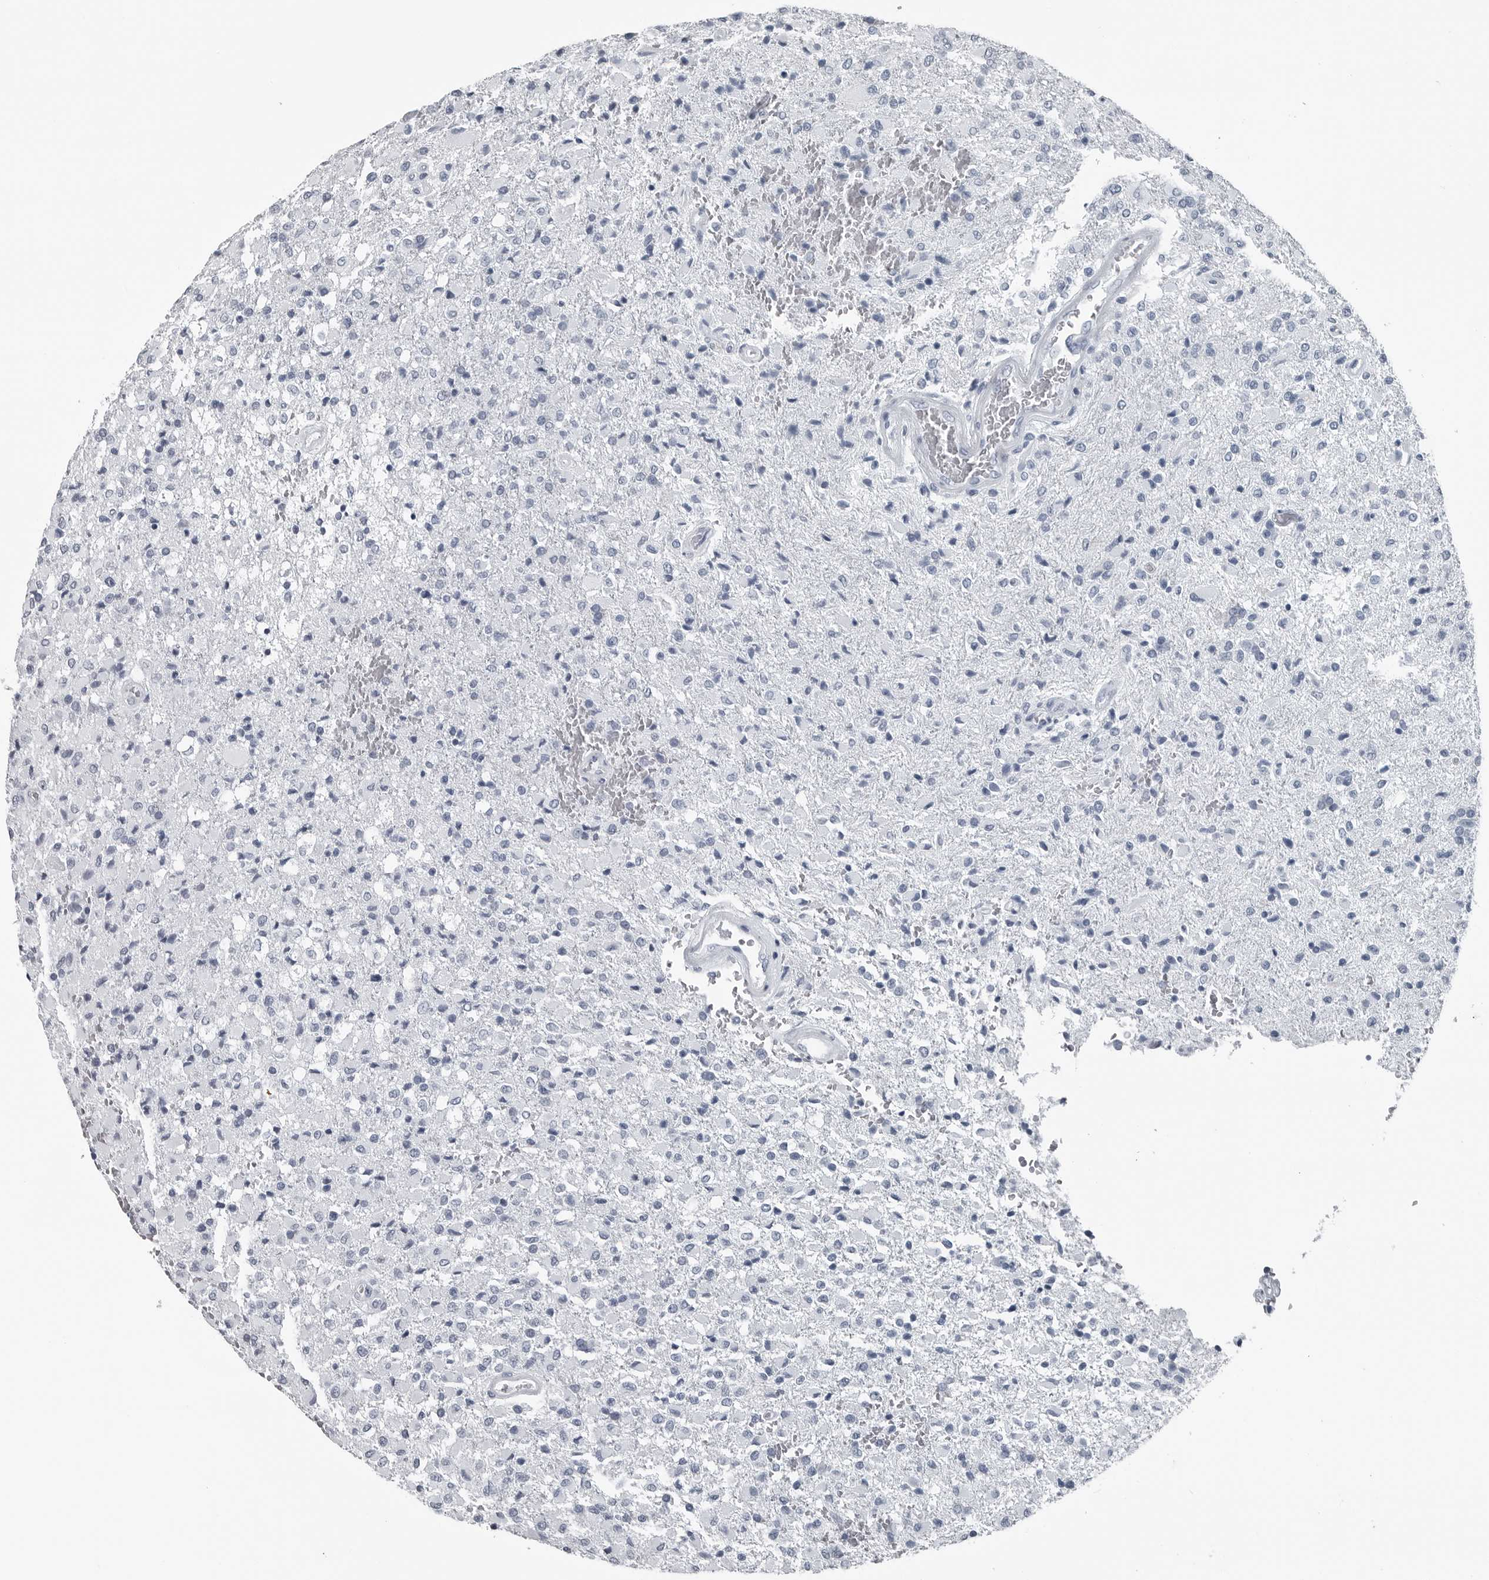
{"staining": {"intensity": "negative", "quantity": "none", "location": "none"}, "tissue": "glioma", "cell_type": "Tumor cells", "image_type": "cancer", "snomed": [{"axis": "morphology", "description": "Glioma, malignant, High grade"}, {"axis": "topography", "description": "Brain"}], "caption": "Malignant high-grade glioma was stained to show a protein in brown. There is no significant expression in tumor cells. Nuclei are stained in blue.", "gene": "SPINK1", "patient": {"sex": "male", "age": 71}}